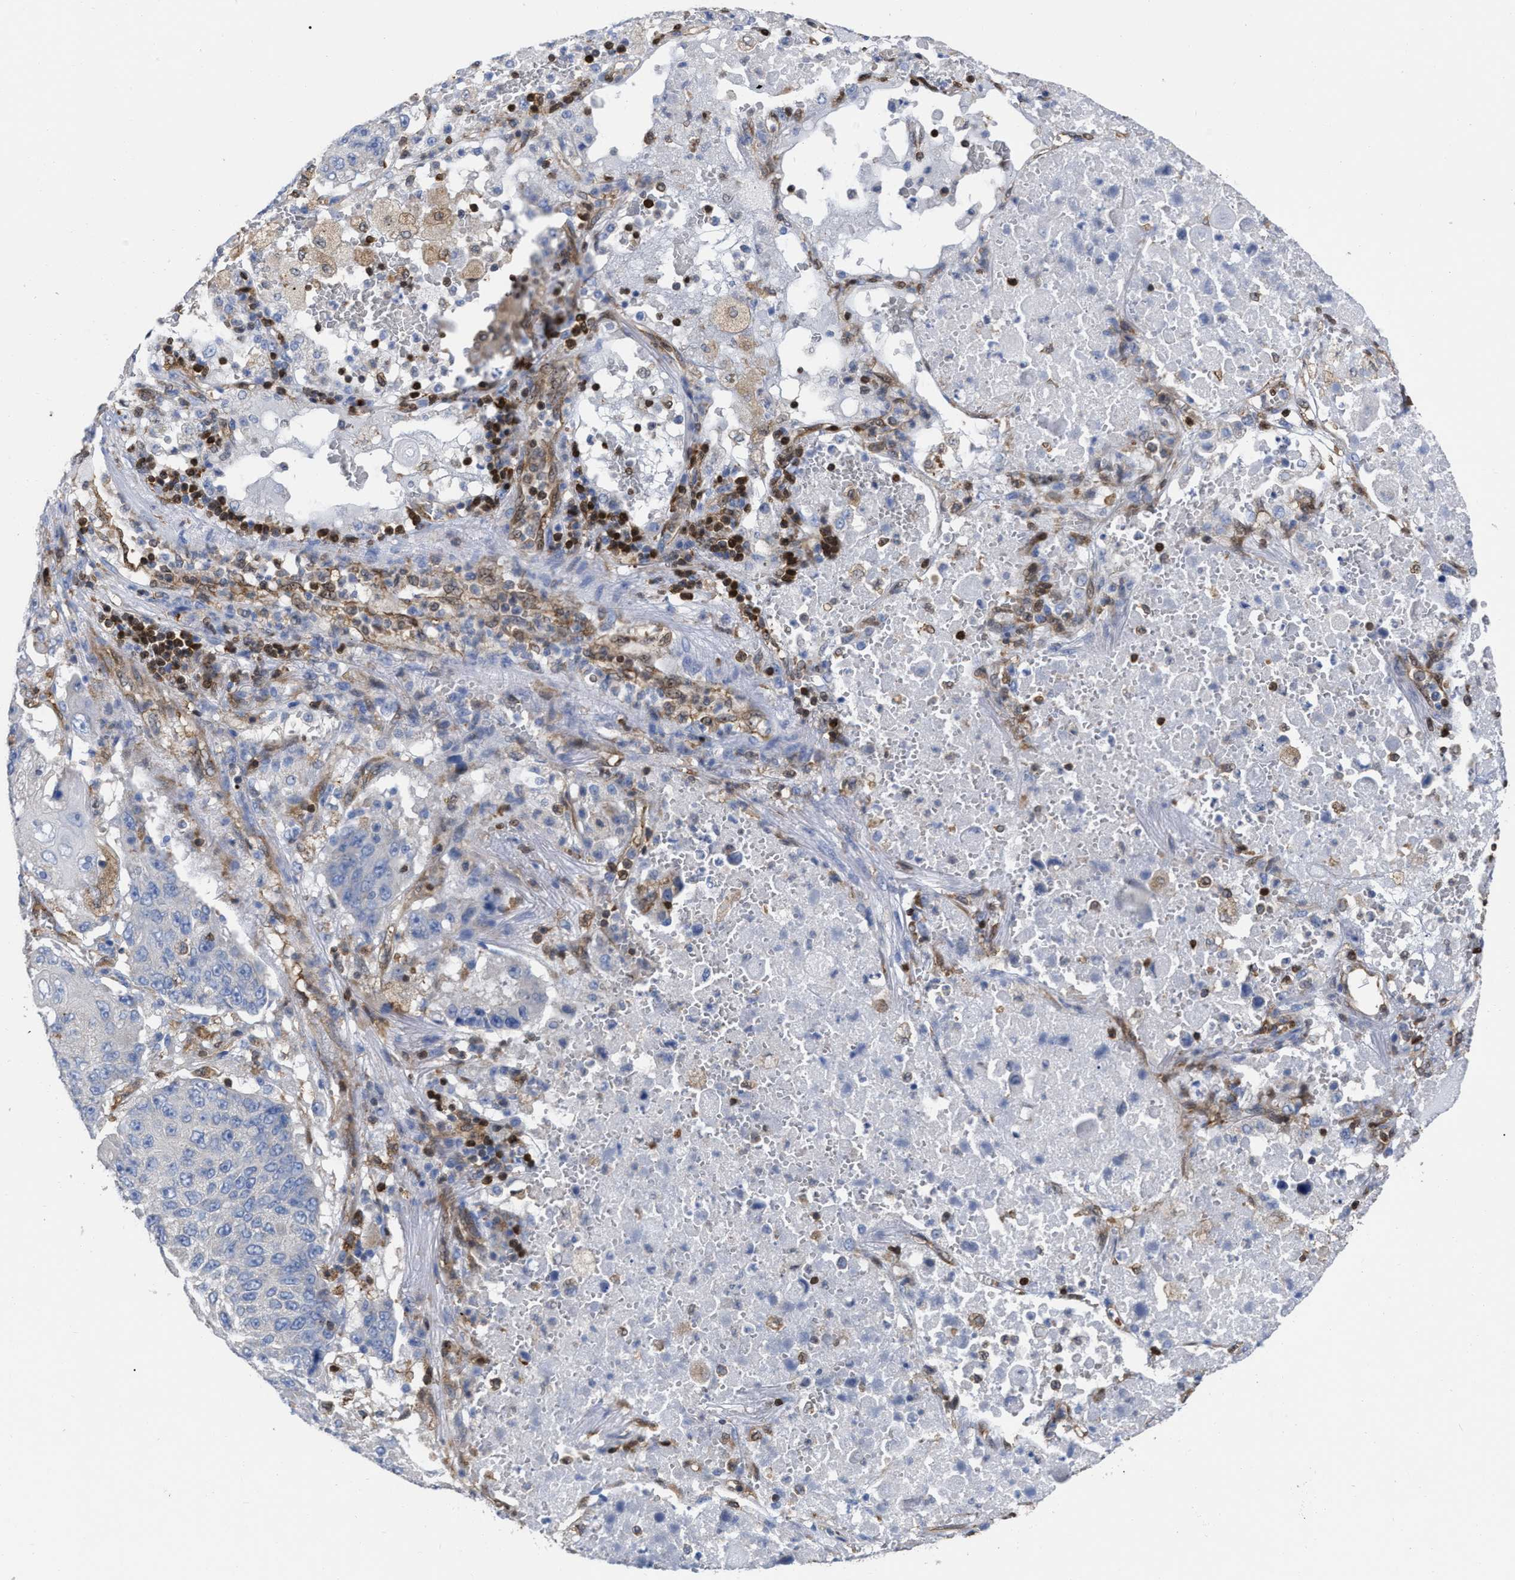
{"staining": {"intensity": "negative", "quantity": "none", "location": "none"}, "tissue": "lung cancer", "cell_type": "Tumor cells", "image_type": "cancer", "snomed": [{"axis": "morphology", "description": "Squamous cell carcinoma, NOS"}, {"axis": "topography", "description": "Lung"}], "caption": "An IHC photomicrograph of lung cancer (squamous cell carcinoma) is shown. There is no staining in tumor cells of lung cancer (squamous cell carcinoma).", "gene": "GIMAP4", "patient": {"sex": "male", "age": 61}}